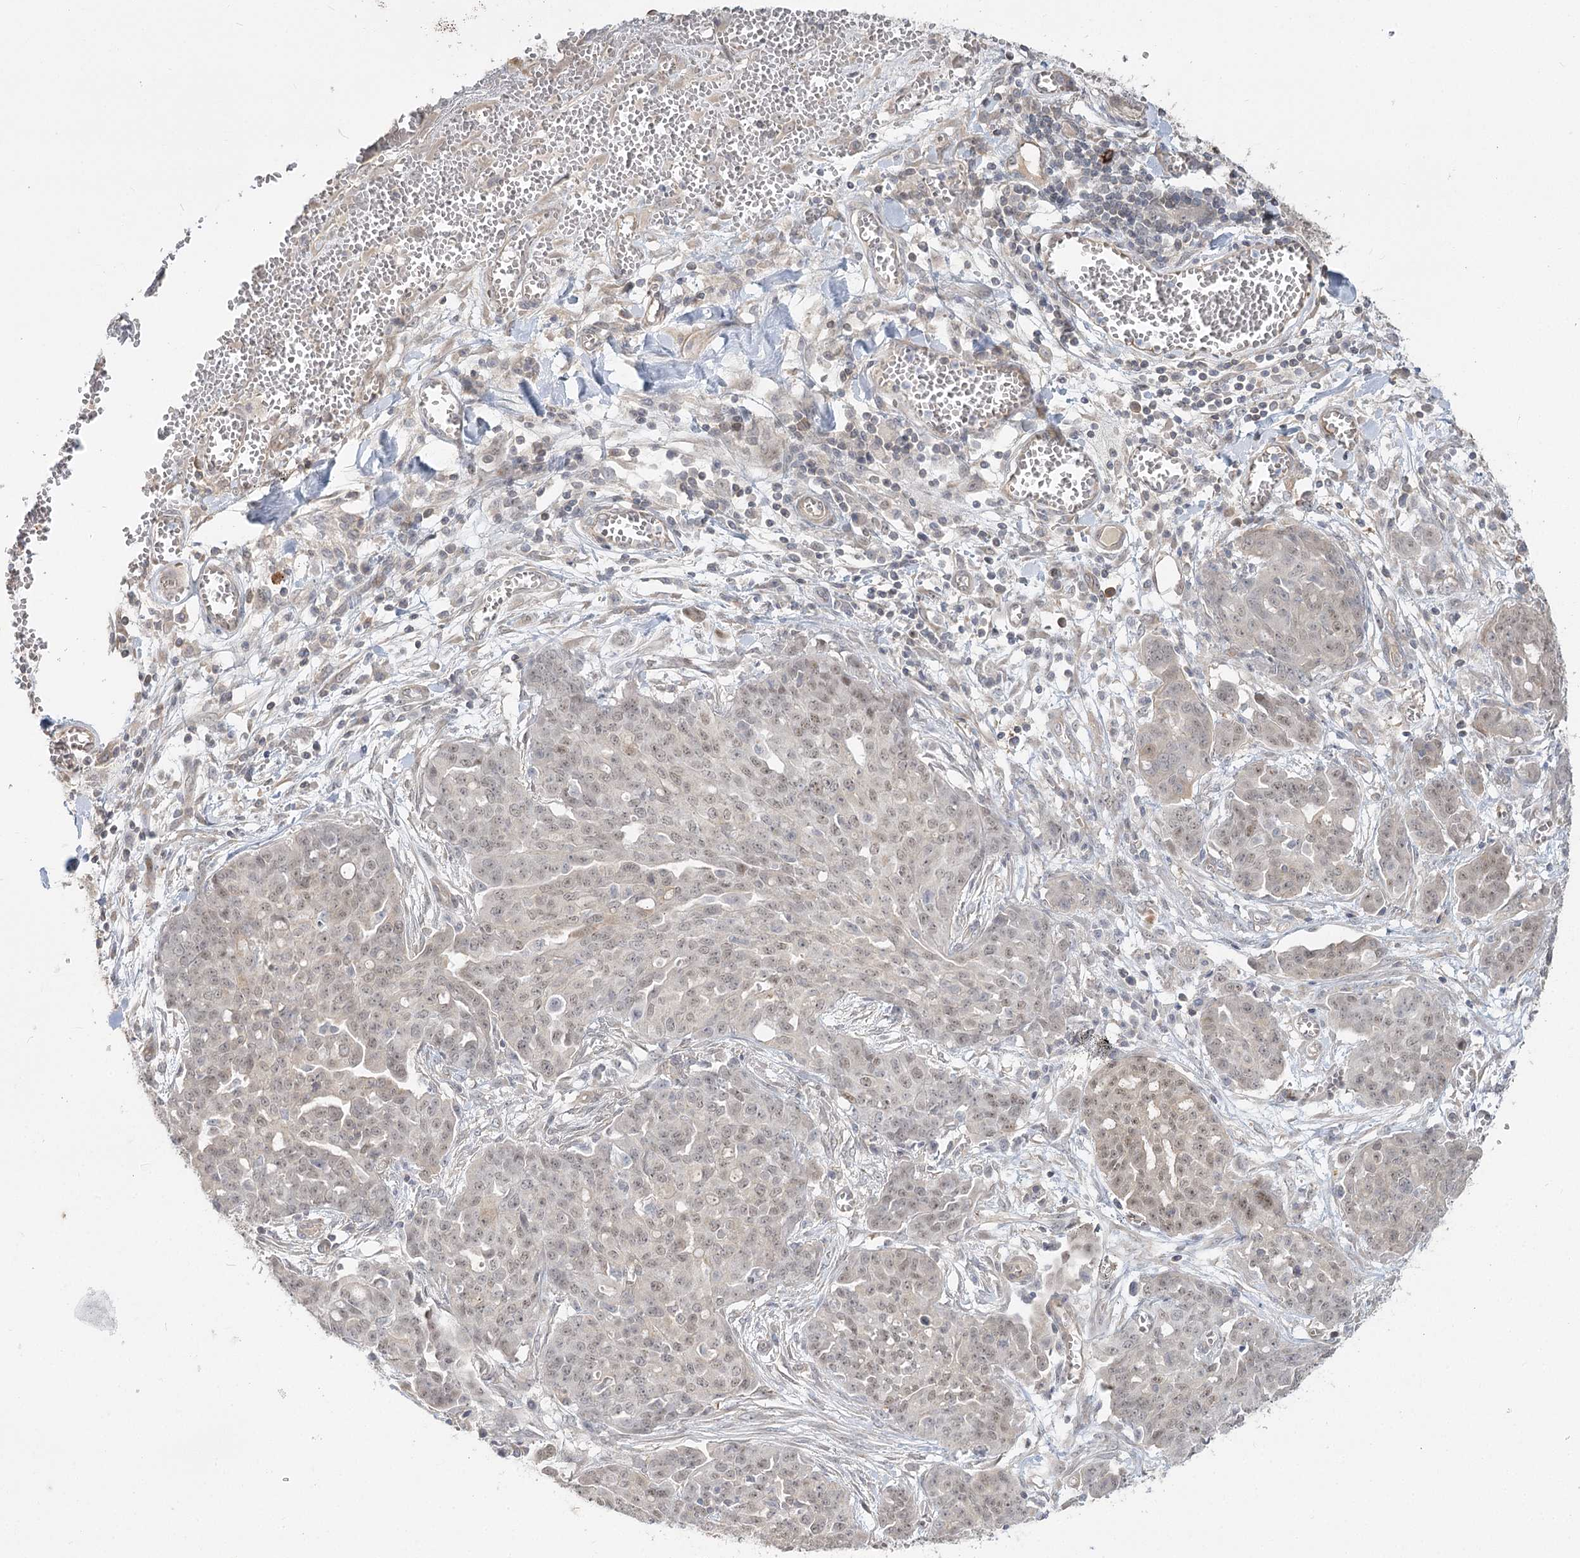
{"staining": {"intensity": "weak", "quantity": "25%-75%", "location": "nuclear"}, "tissue": "ovarian cancer", "cell_type": "Tumor cells", "image_type": "cancer", "snomed": [{"axis": "morphology", "description": "Cystadenocarcinoma, serous, NOS"}, {"axis": "topography", "description": "Soft tissue"}, {"axis": "topography", "description": "Ovary"}], "caption": "This photomicrograph displays immunohistochemistry (IHC) staining of human serous cystadenocarcinoma (ovarian), with low weak nuclear staining in approximately 25%-75% of tumor cells.", "gene": "GUCY2C", "patient": {"sex": "female", "age": 57}}